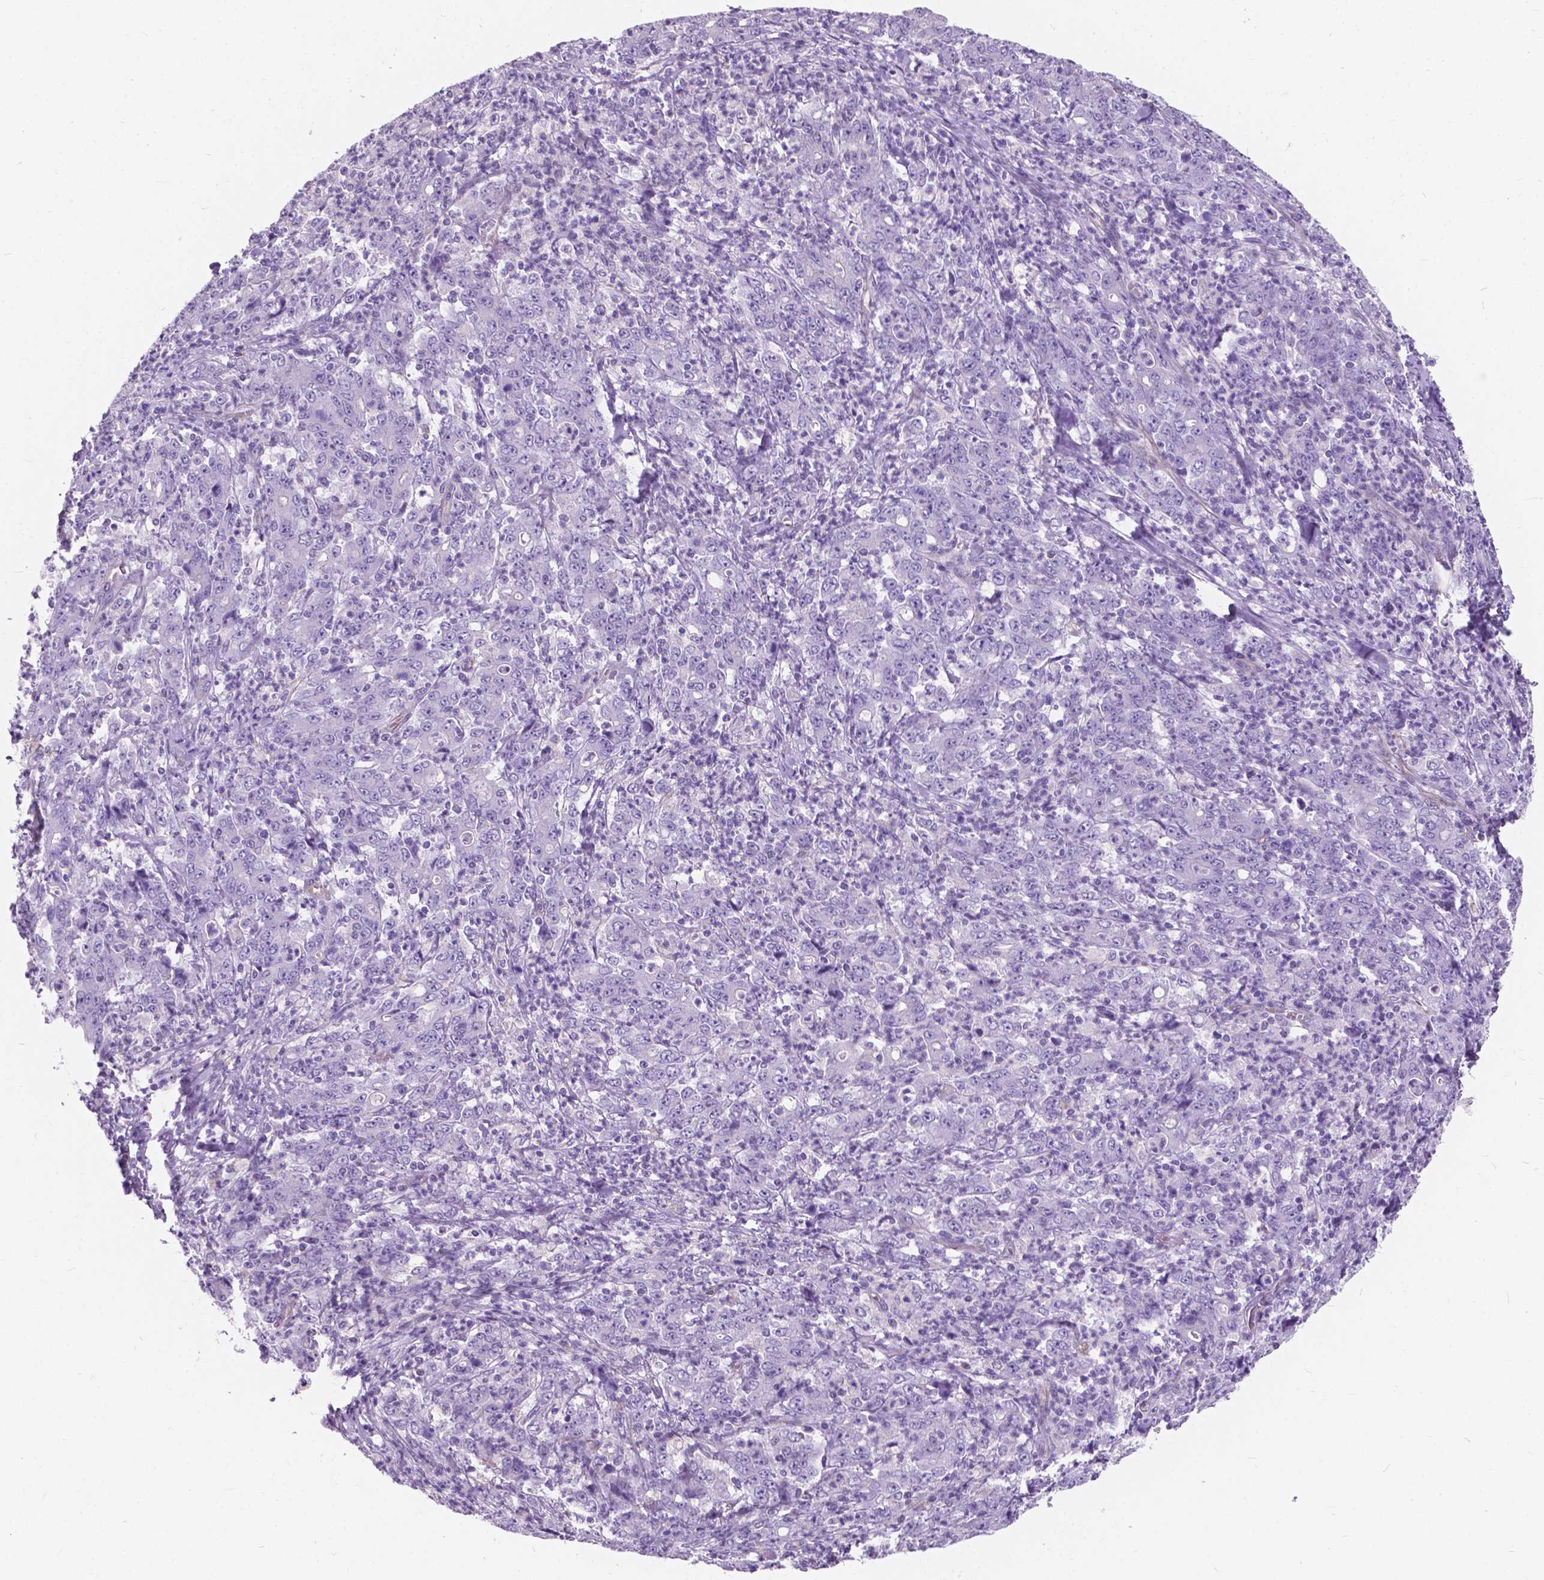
{"staining": {"intensity": "negative", "quantity": "none", "location": "none"}, "tissue": "stomach cancer", "cell_type": "Tumor cells", "image_type": "cancer", "snomed": [{"axis": "morphology", "description": "Adenocarcinoma, NOS"}, {"axis": "topography", "description": "Stomach, lower"}], "caption": "The micrograph demonstrates no staining of tumor cells in stomach cancer (adenocarcinoma).", "gene": "AMOT", "patient": {"sex": "female", "age": 71}}